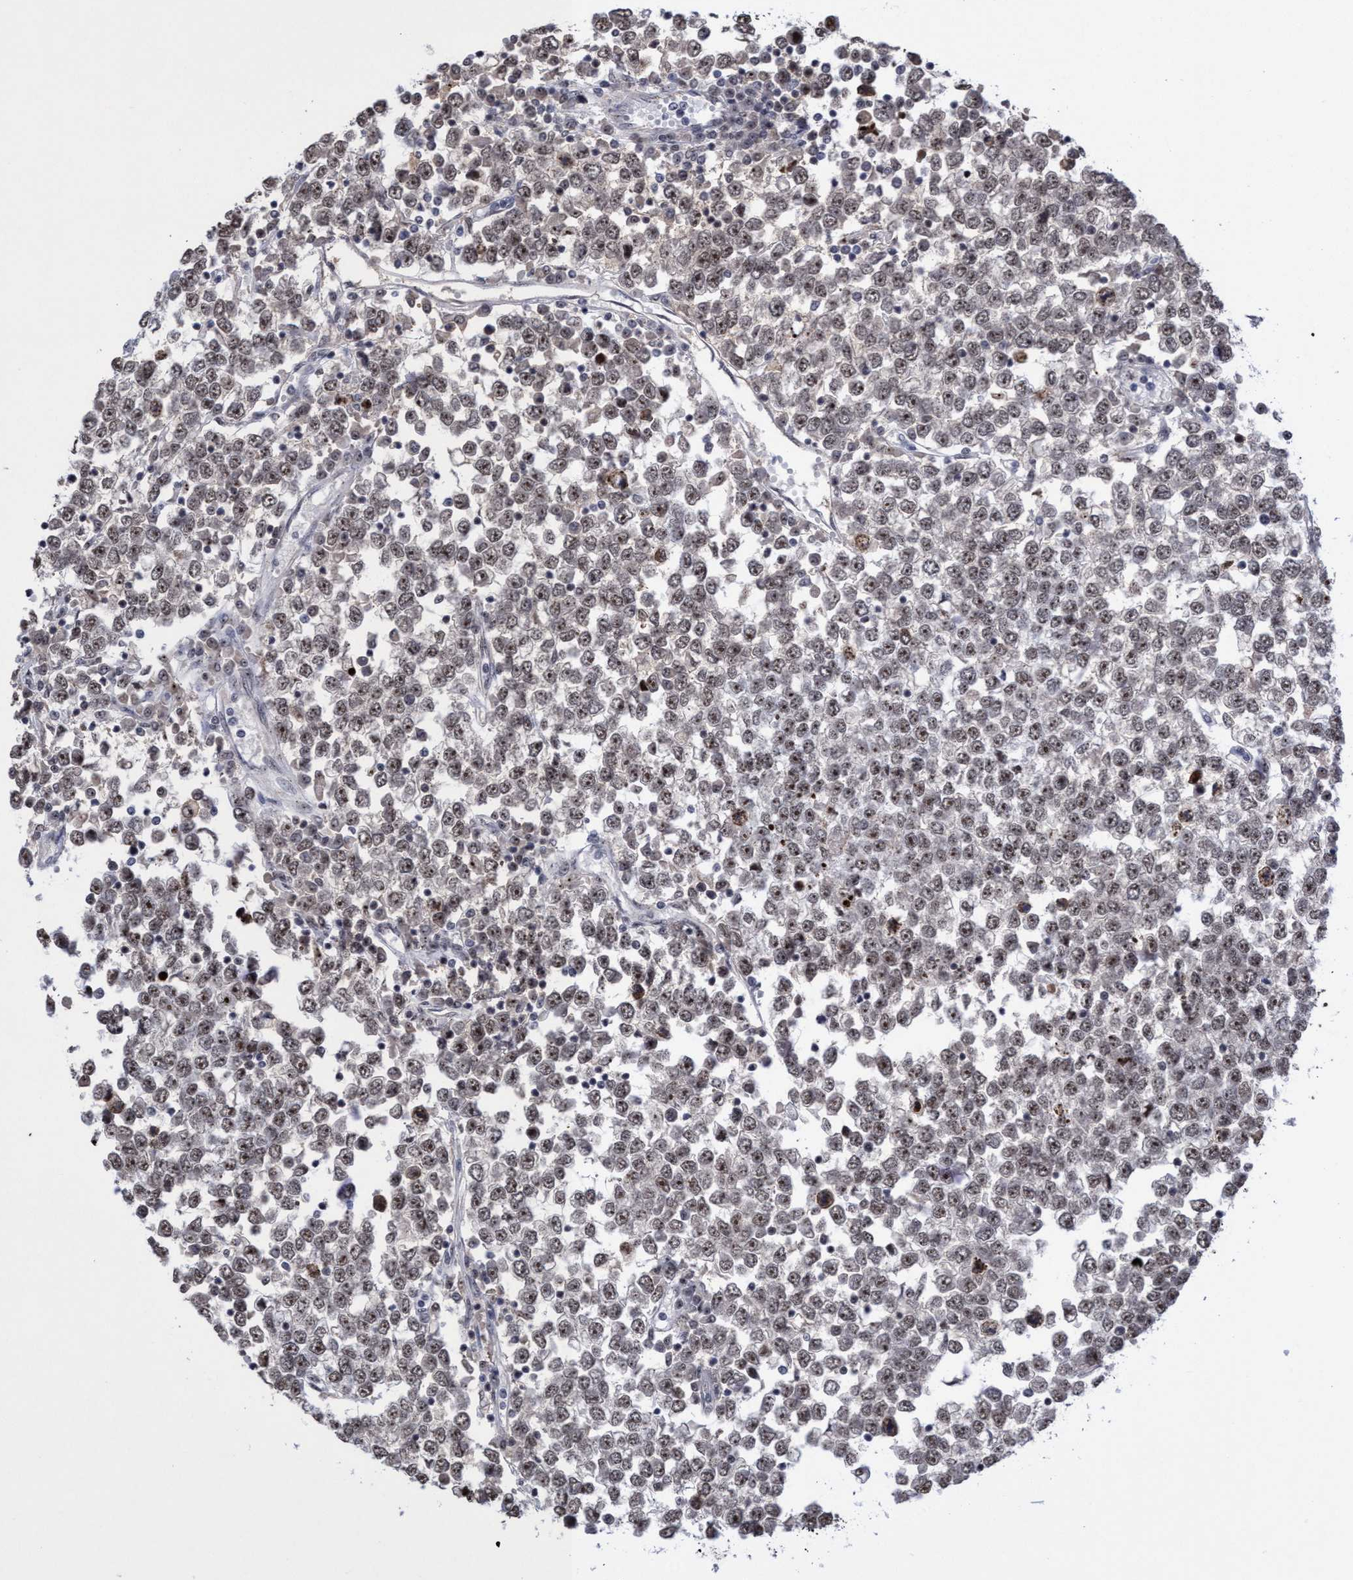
{"staining": {"intensity": "moderate", "quantity": ">75%", "location": "nuclear"}, "tissue": "testis cancer", "cell_type": "Tumor cells", "image_type": "cancer", "snomed": [{"axis": "morphology", "description": "Seminoma, NOS"}, {"axis": "topography", "description": "Testis"}], "caption": "Immunohistochemical staining of human testis cancer (seminoma) exhibits medium levels of moderate nuclear expression in about >75% of tumor cells.", "gene": "EFCAB10", "patient": {"sex": "male", "age": 65}}